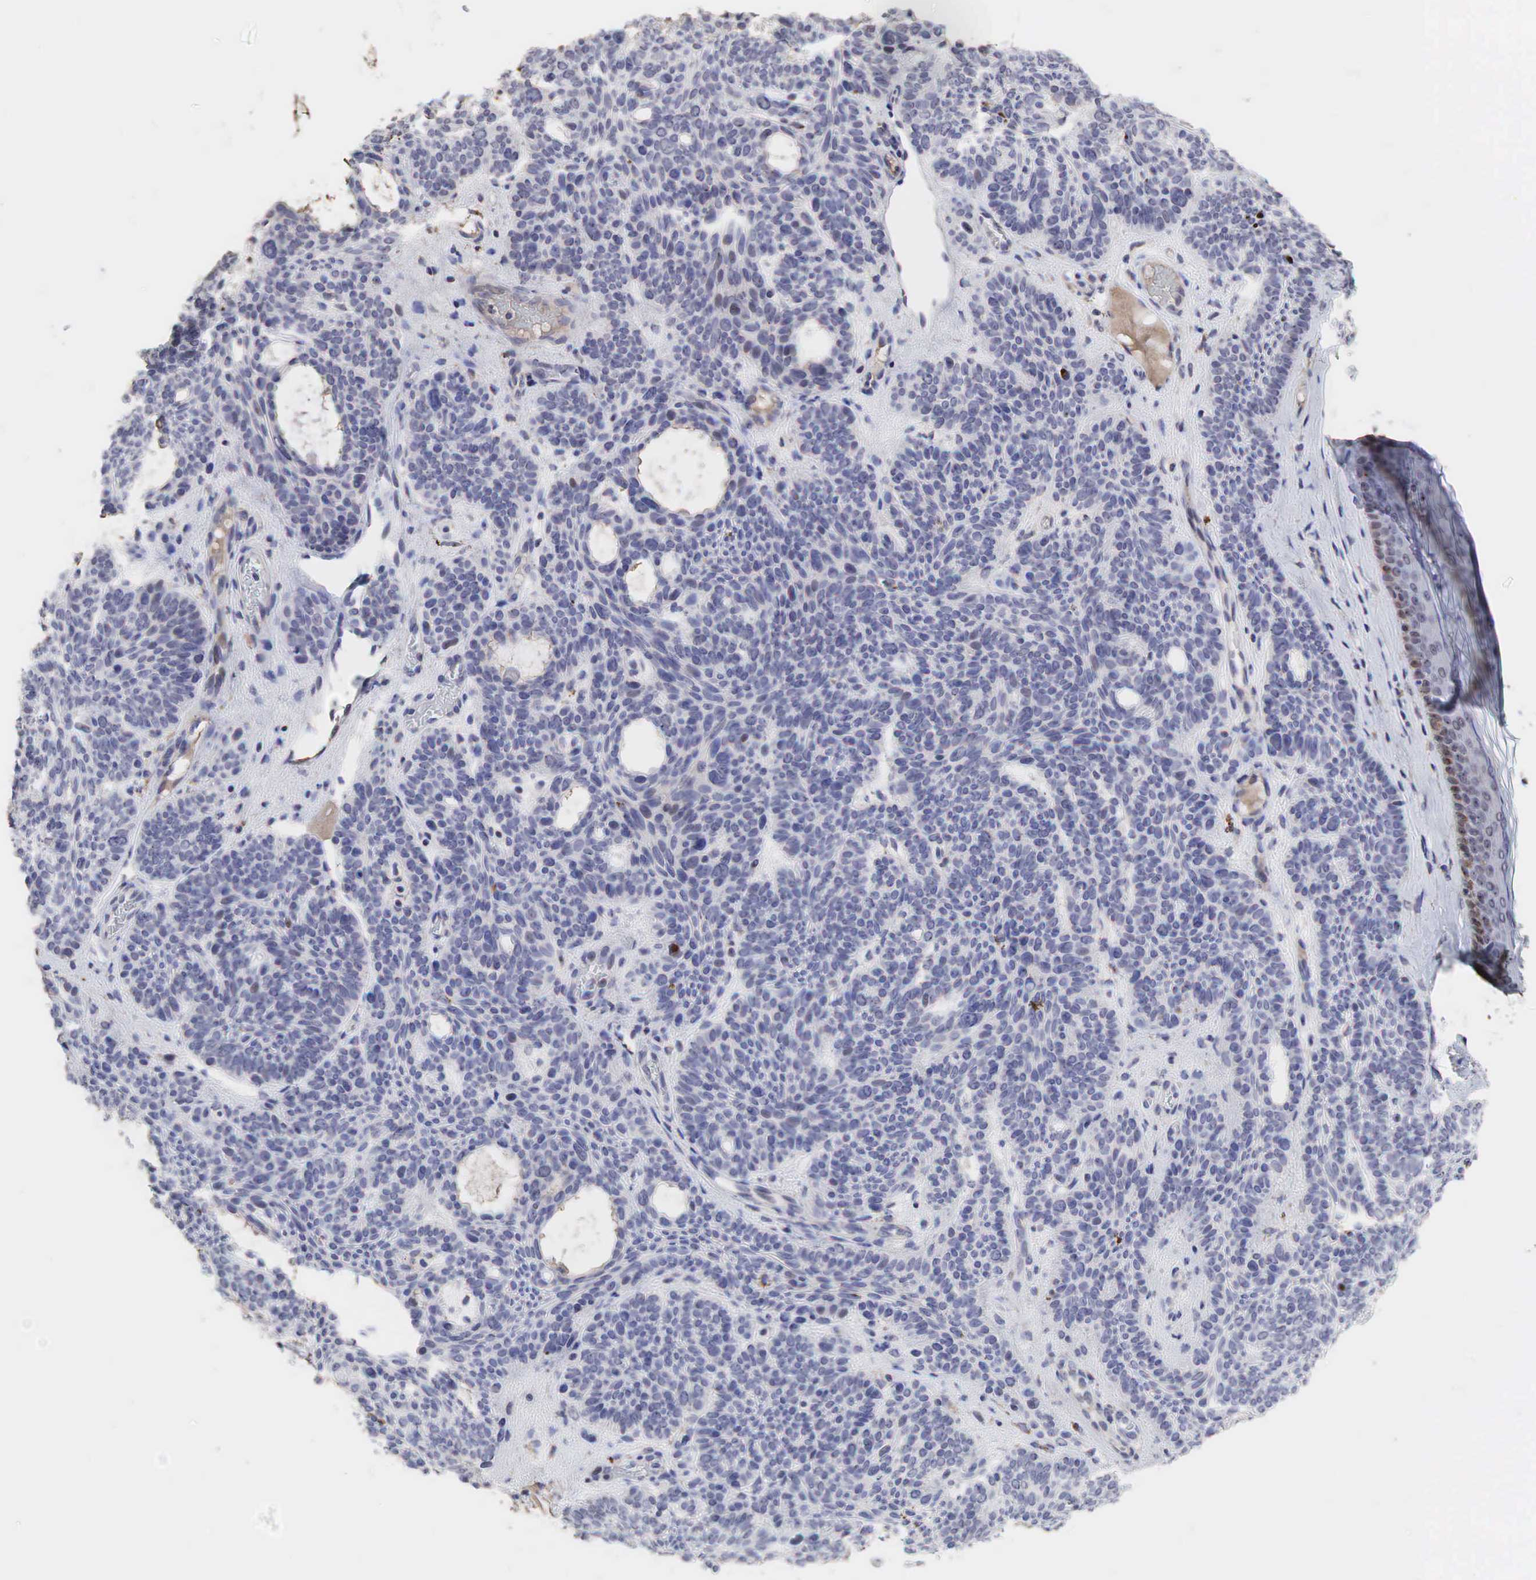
{"staining": {"intensity": "negative", "quantity": "none", "location": "none"}, "tissue": "skin cancer", "cell_type": "Tumor cells", "image_type": "cancer", "snomed": [{"axis": "morphology", "description": "Basal cell carcinoma"}, {"axis": "topography", "description": "Skin"}], "caption": "This is a image of immunohistochemistry (IHC) staining of basal cell carcinoma (skin), which shows no expression in tumor cells.", "gene": "DKC1", "patient": {"sex": "male", "age": 44}}